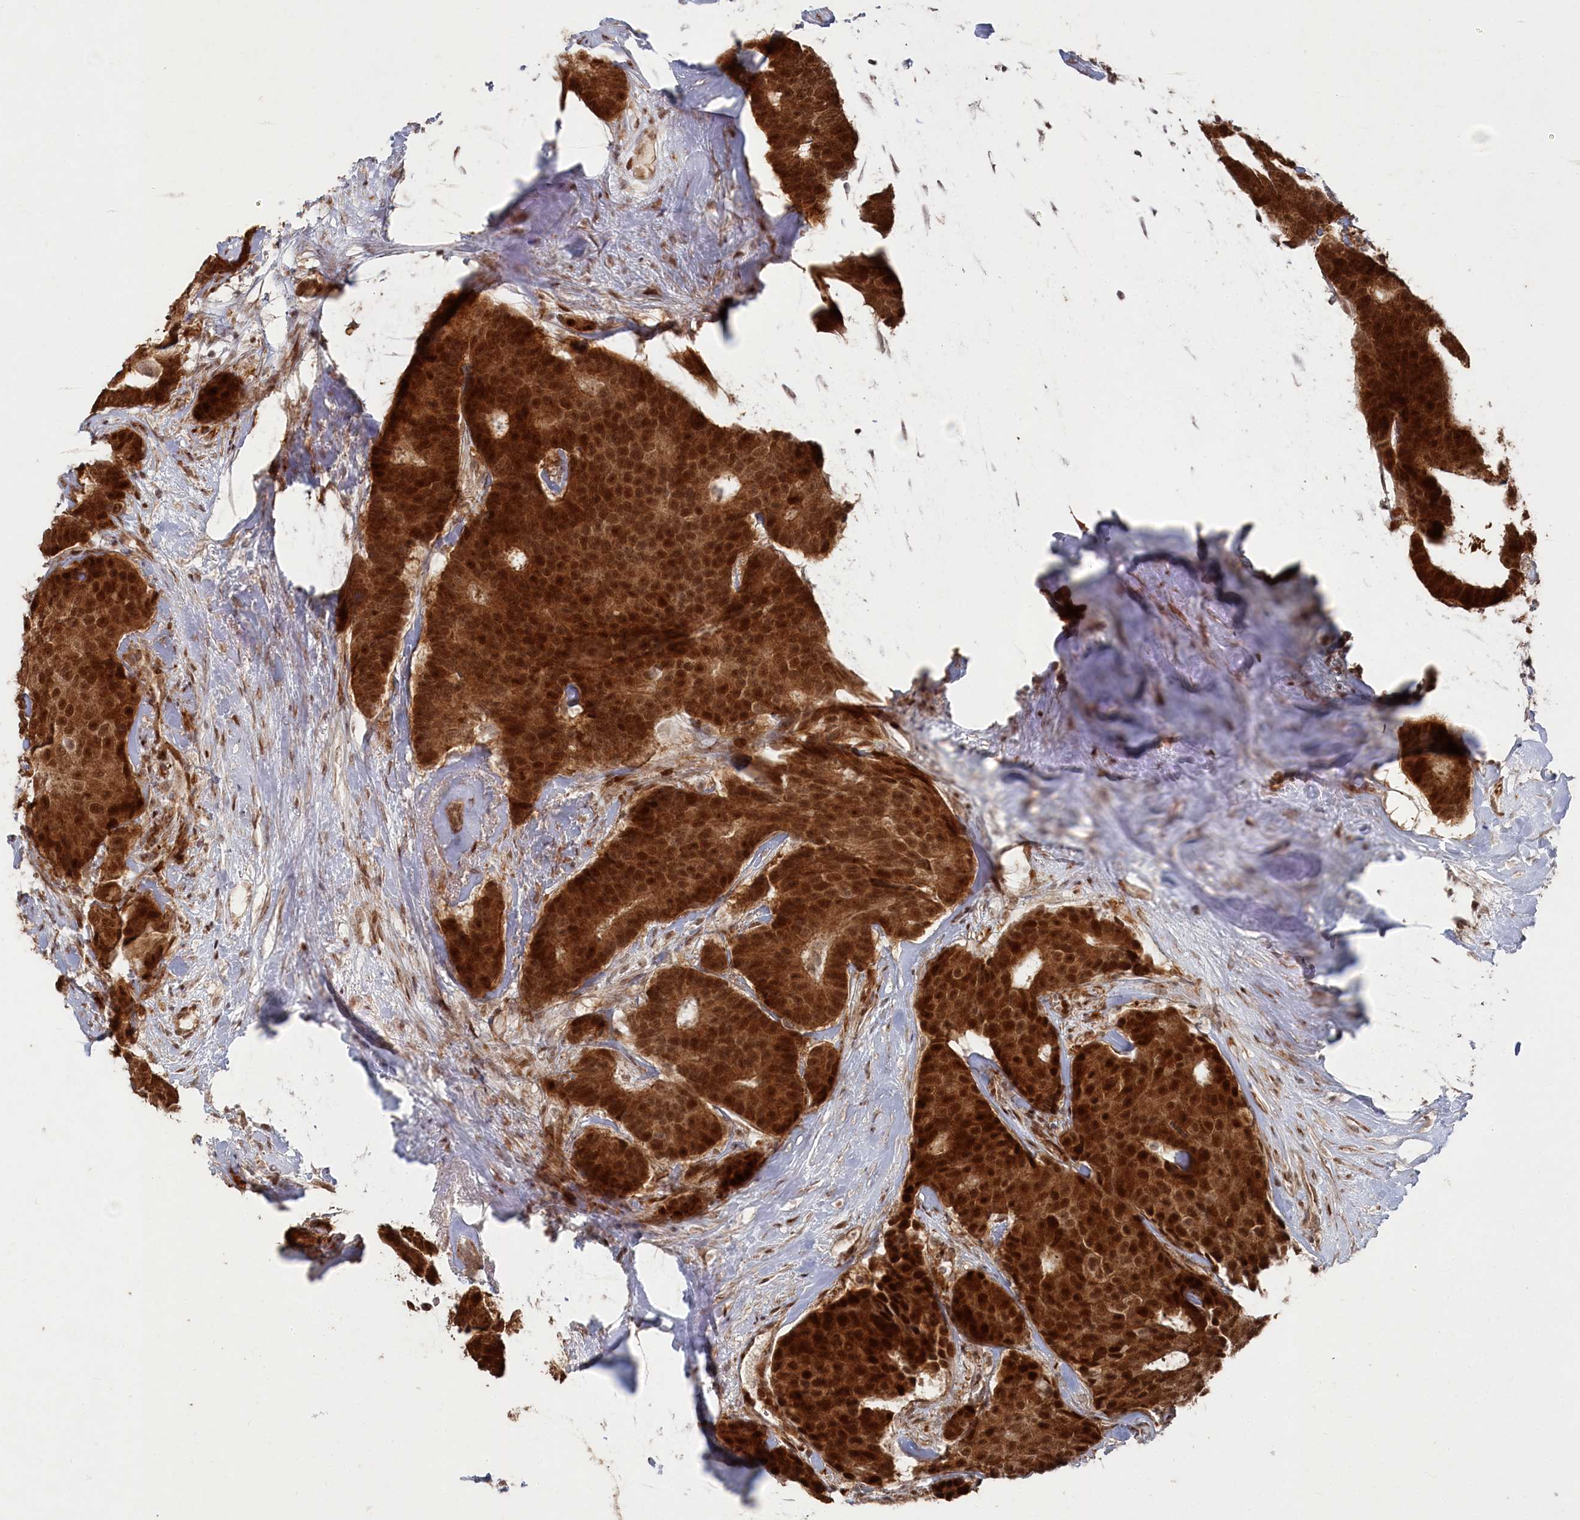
{"staining": {"intensity": "strong", "quantity": ">75%", "location": "cytoplasmic/membranous,nuclear"}, "tissue": "breast cancer", "cell_type": "Tumor cells", "image_type": "cancer", "snomed": [{"axis": "morphology", "description": "Duct carcinoma"}, {"axis": "topography", "description": "Breast"}], "caption": "Protein positivity by IHC demonstrates strong cytoplasmic/membranous and nuclear positivity in approximately >75% of tumor cells in breast cancer.", "gene": "POLR3A", "patient": {"sex": "female", "age": 75}}